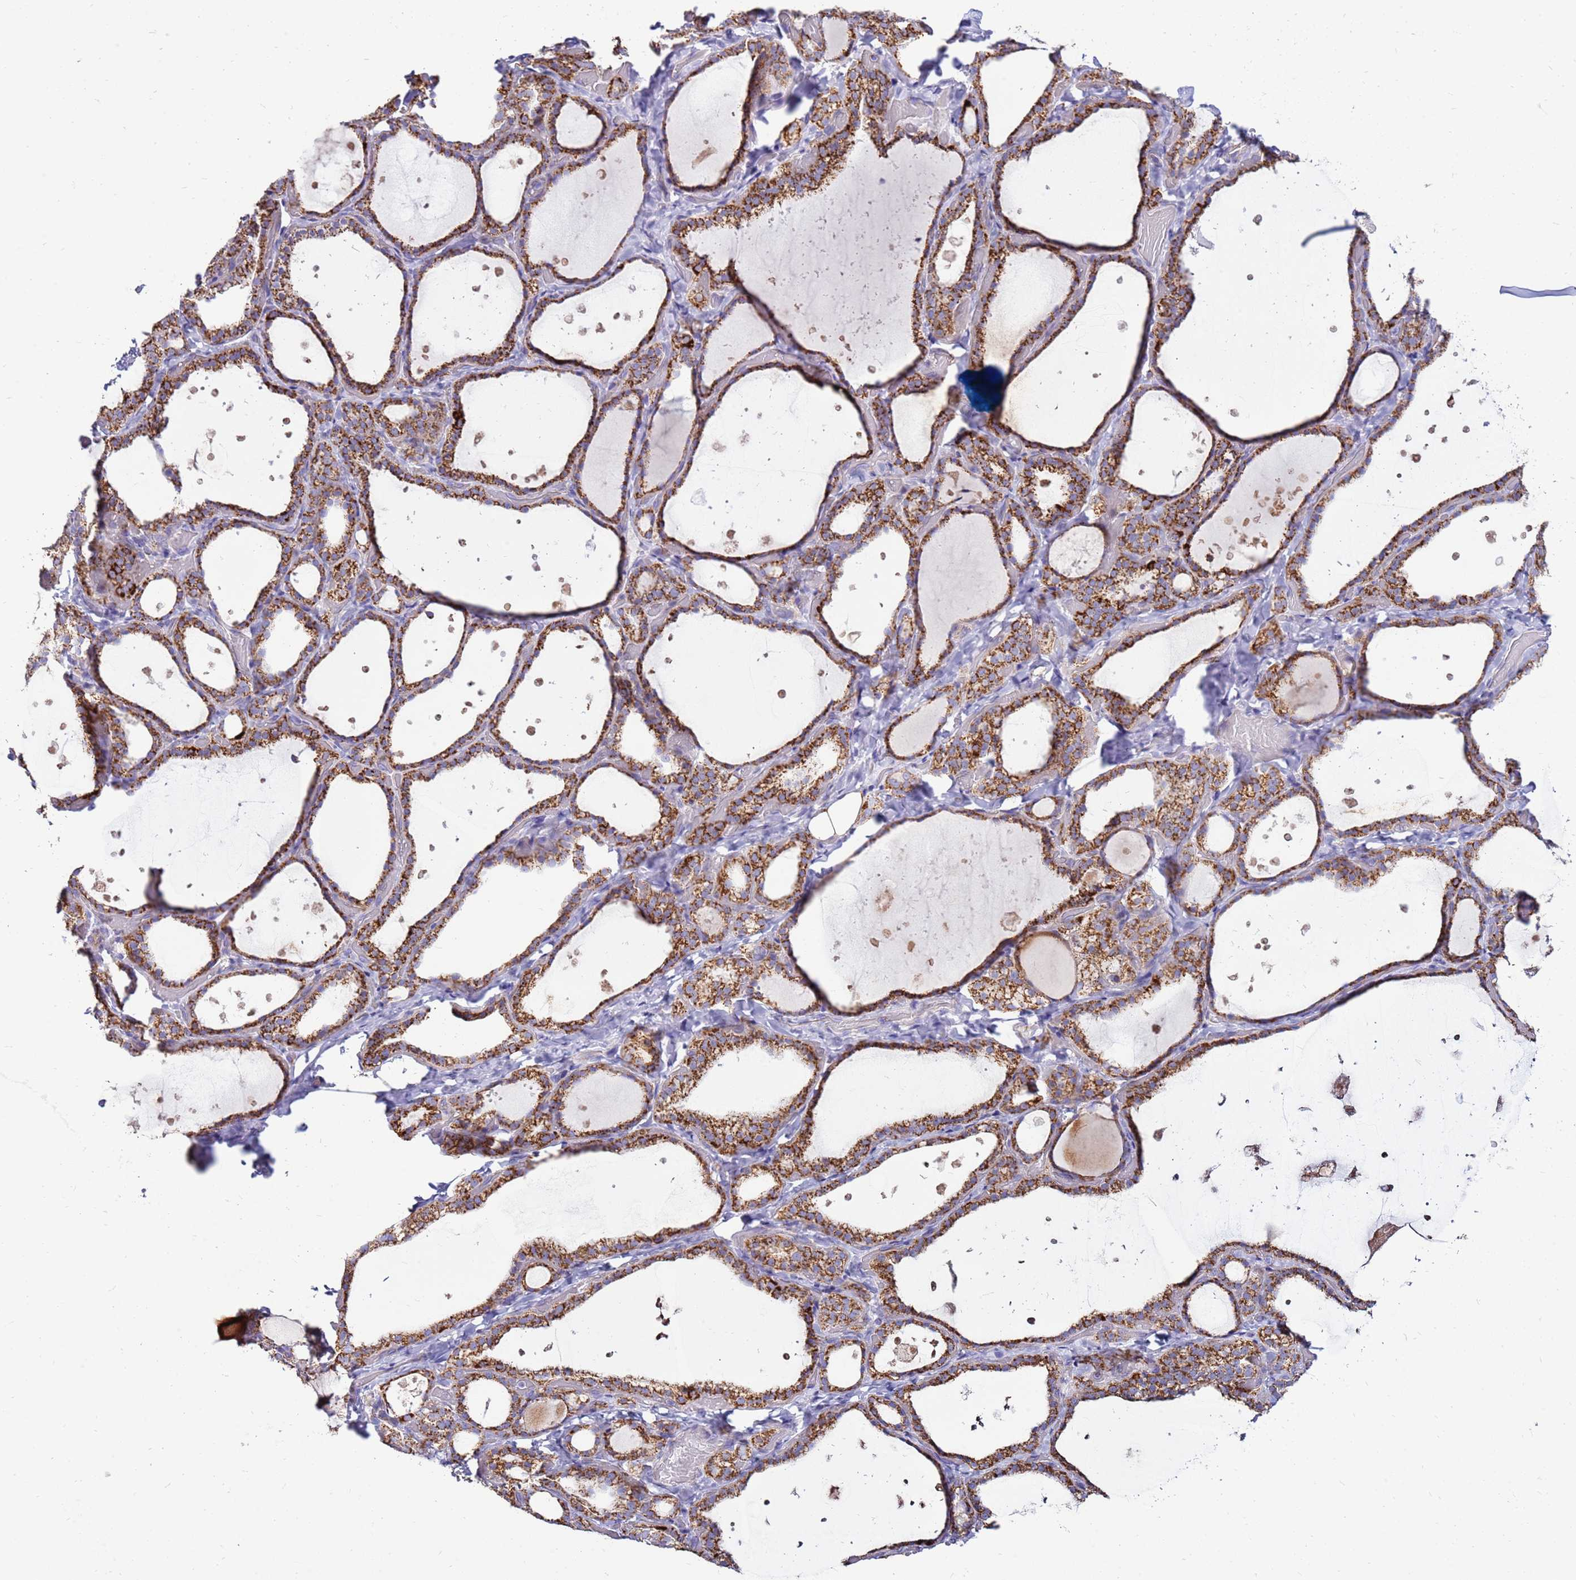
{"staining": {"intensity": "strong", "quantity": ">75%", "location": "cytoplasmic/membranous"}, "tissue": "thyroid gland", "cell_type": "Glandular cells", "image_type": "normal", "snomed": [{"axis": "morphology", "description": "Normal tissue, NOS"}, {"axis": "topography", "description": "Thyroid gland"}], "caption": "Human thyroid gland stained with a protein marker exhibits strong staining in glandular cells.", "gene": "IGF1R", "patient": {"sex": "female", "age": 44}}